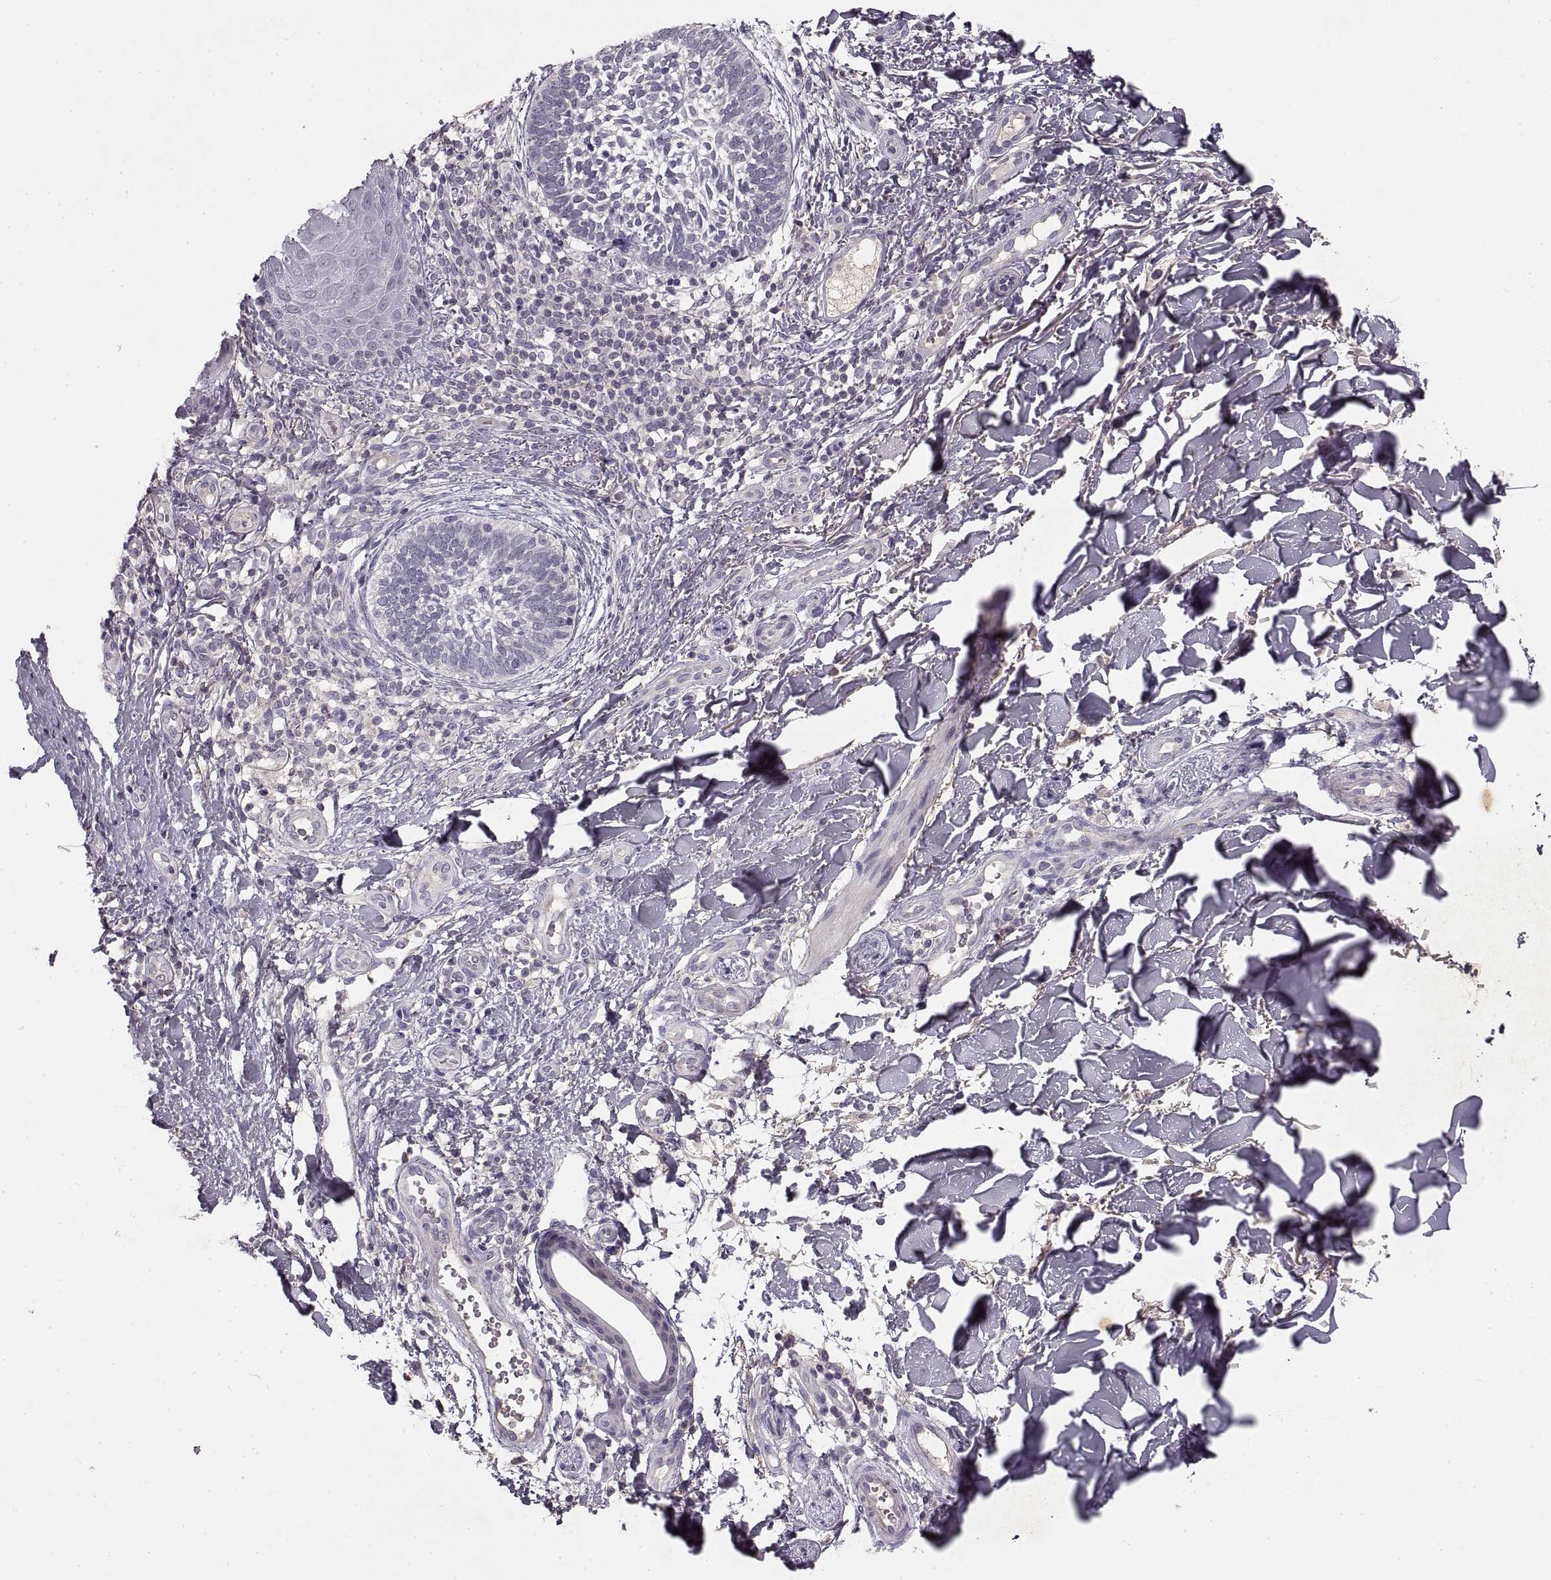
{"staining": {"intensity": "negative", "quantity": "none", "location": "none"}, "tissue": "skin cancer", "cell_type": "Tumor cells", "image_type": "cancer", "snomed": [{"axis": "morphology", "description": "Normal tissue, NOS"}, {"axis": "morphology", "description": "Basal cell carcinoma"}, {"axis": "topography", "description": "Skin"}], "caption": "Image shows no significant protein positivity in tumor cells of skin basal cell carcinoma.", "gene": "ADAM11", "patient": {"sex": "male", "age": 46}}